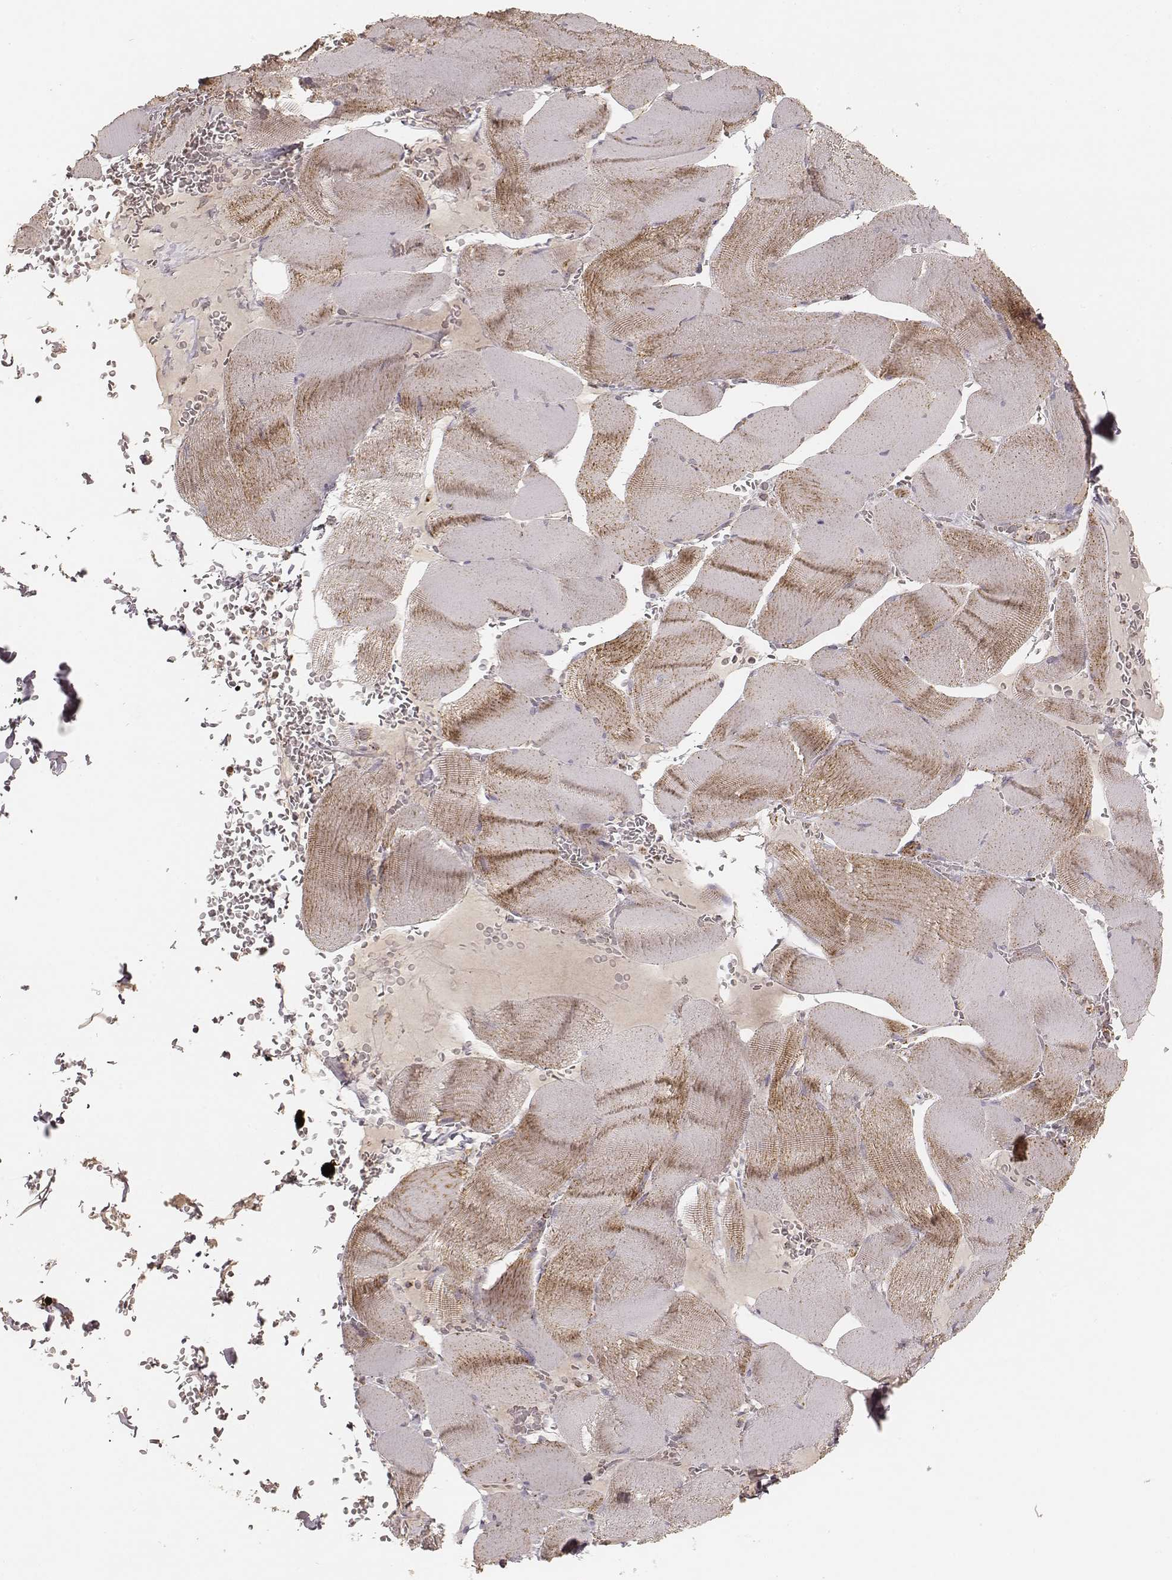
{"staining": {"intensity": "moderate", "quantity": "<25%", "location": "cytoplasmic/membranous"}, "tissue": "skeletal muscle", "cell_type": "Myocytes", "image_type": "normal", "snomed": [{"axis": "morphology", "description": "Normal tissue, NOS"}, {"axis": "topography", "description": "Skeletal muscle"}], "caption": "Skeletal muscle stained with immunohistochemistry (IHC) exhibits moderate cytoplasmic/membranous staining in approximately <25% of myocytes. (Brightfield microscopy of DAB IHC at high magnification).", "gene": "CS", "patient": {"sex": "male", "age": 56}}